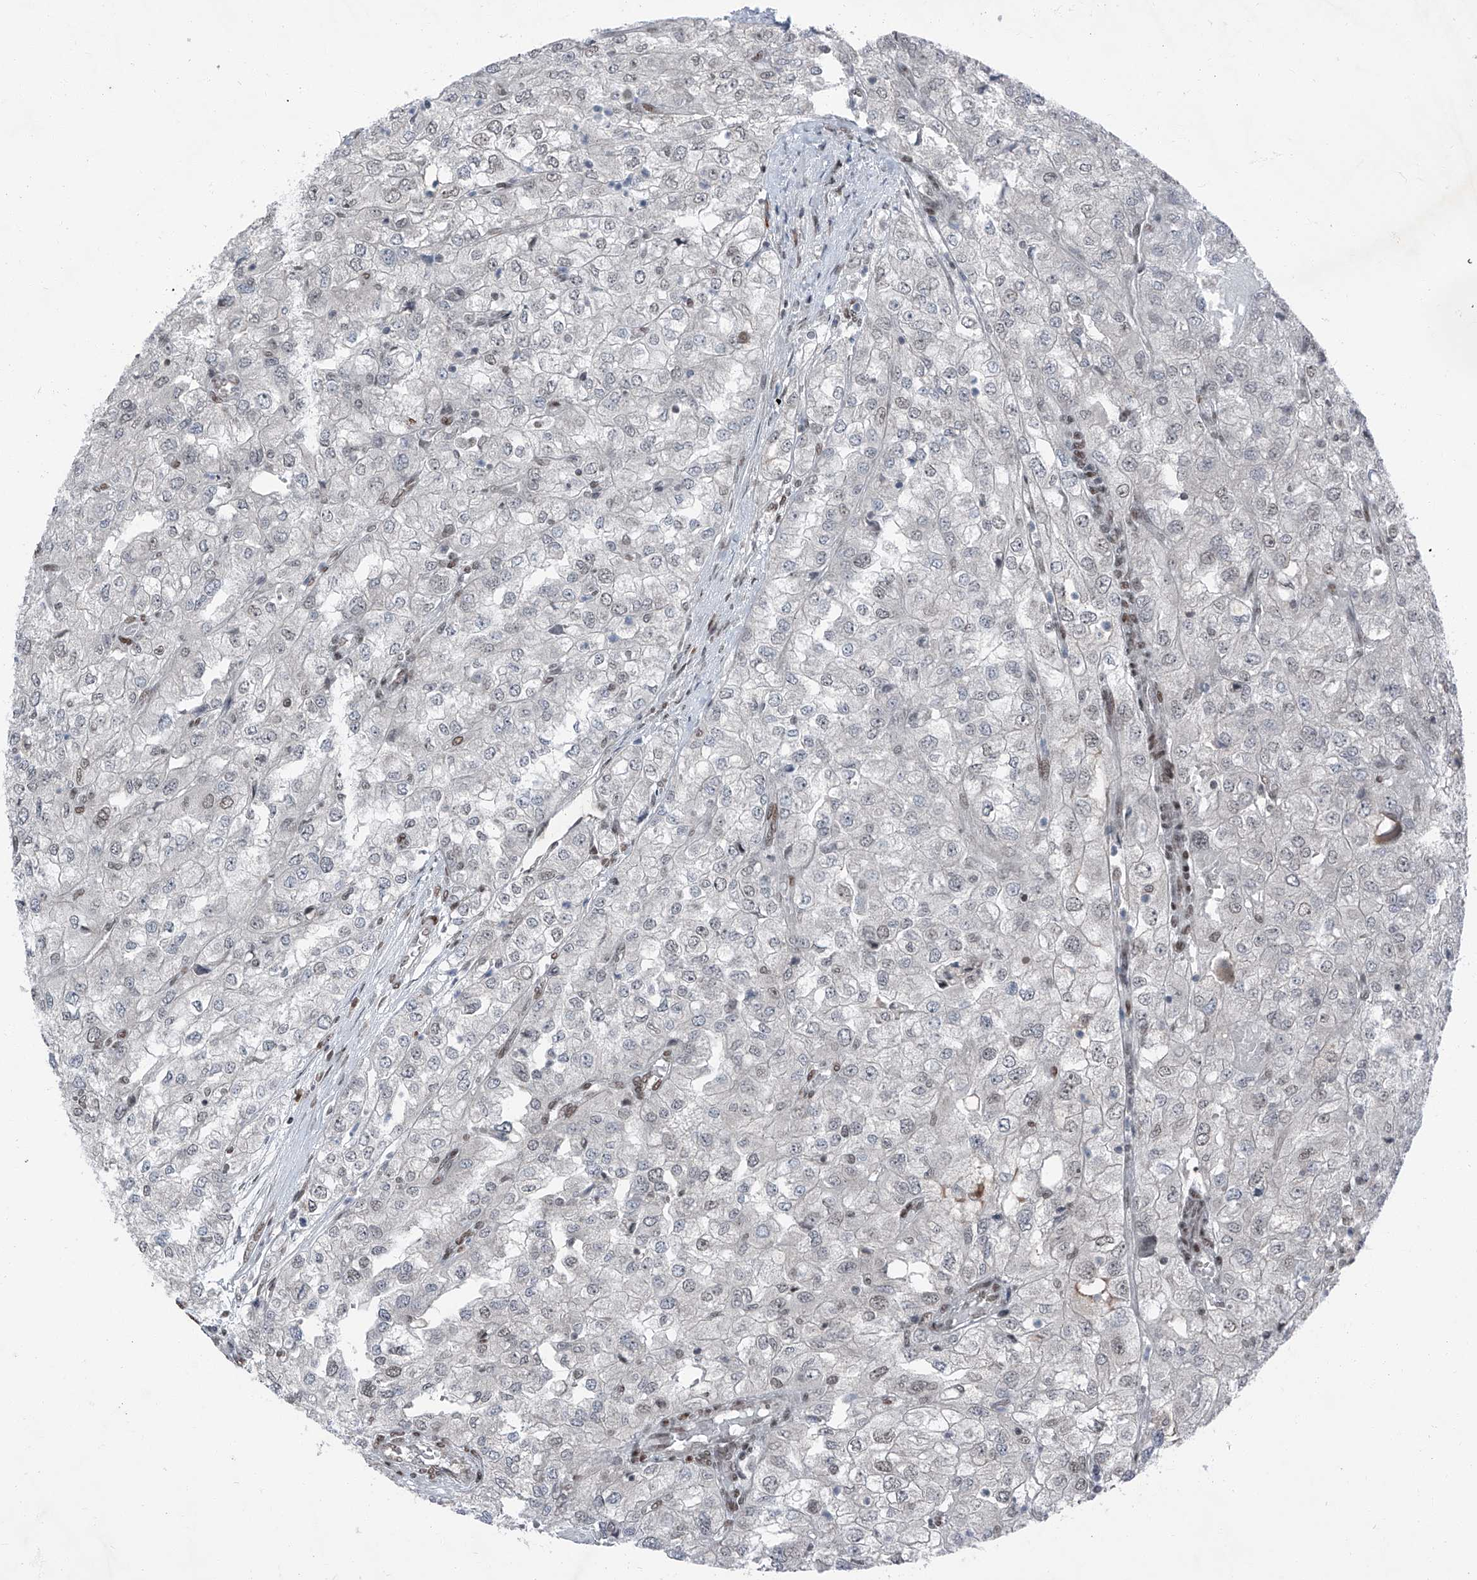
{"staining": {"intensity": "negative", "quantity": "none", "location": "none"}, "tissue": "renal cancer", "cell_type": "Tumor cells", "image_type": "cancer", "snomed": [{"axis": "morphology", "description": "Adenocarcinoma, NOS"}, {"axis": "topography", "description": "Kidney"}], "caption": "Photomicrograph shows no protein expression in tumor cells of renal cancer (adenocarcinoma) tissue.", "gene": "BMI1", "patient": {"sex": "female", "age": 54}}